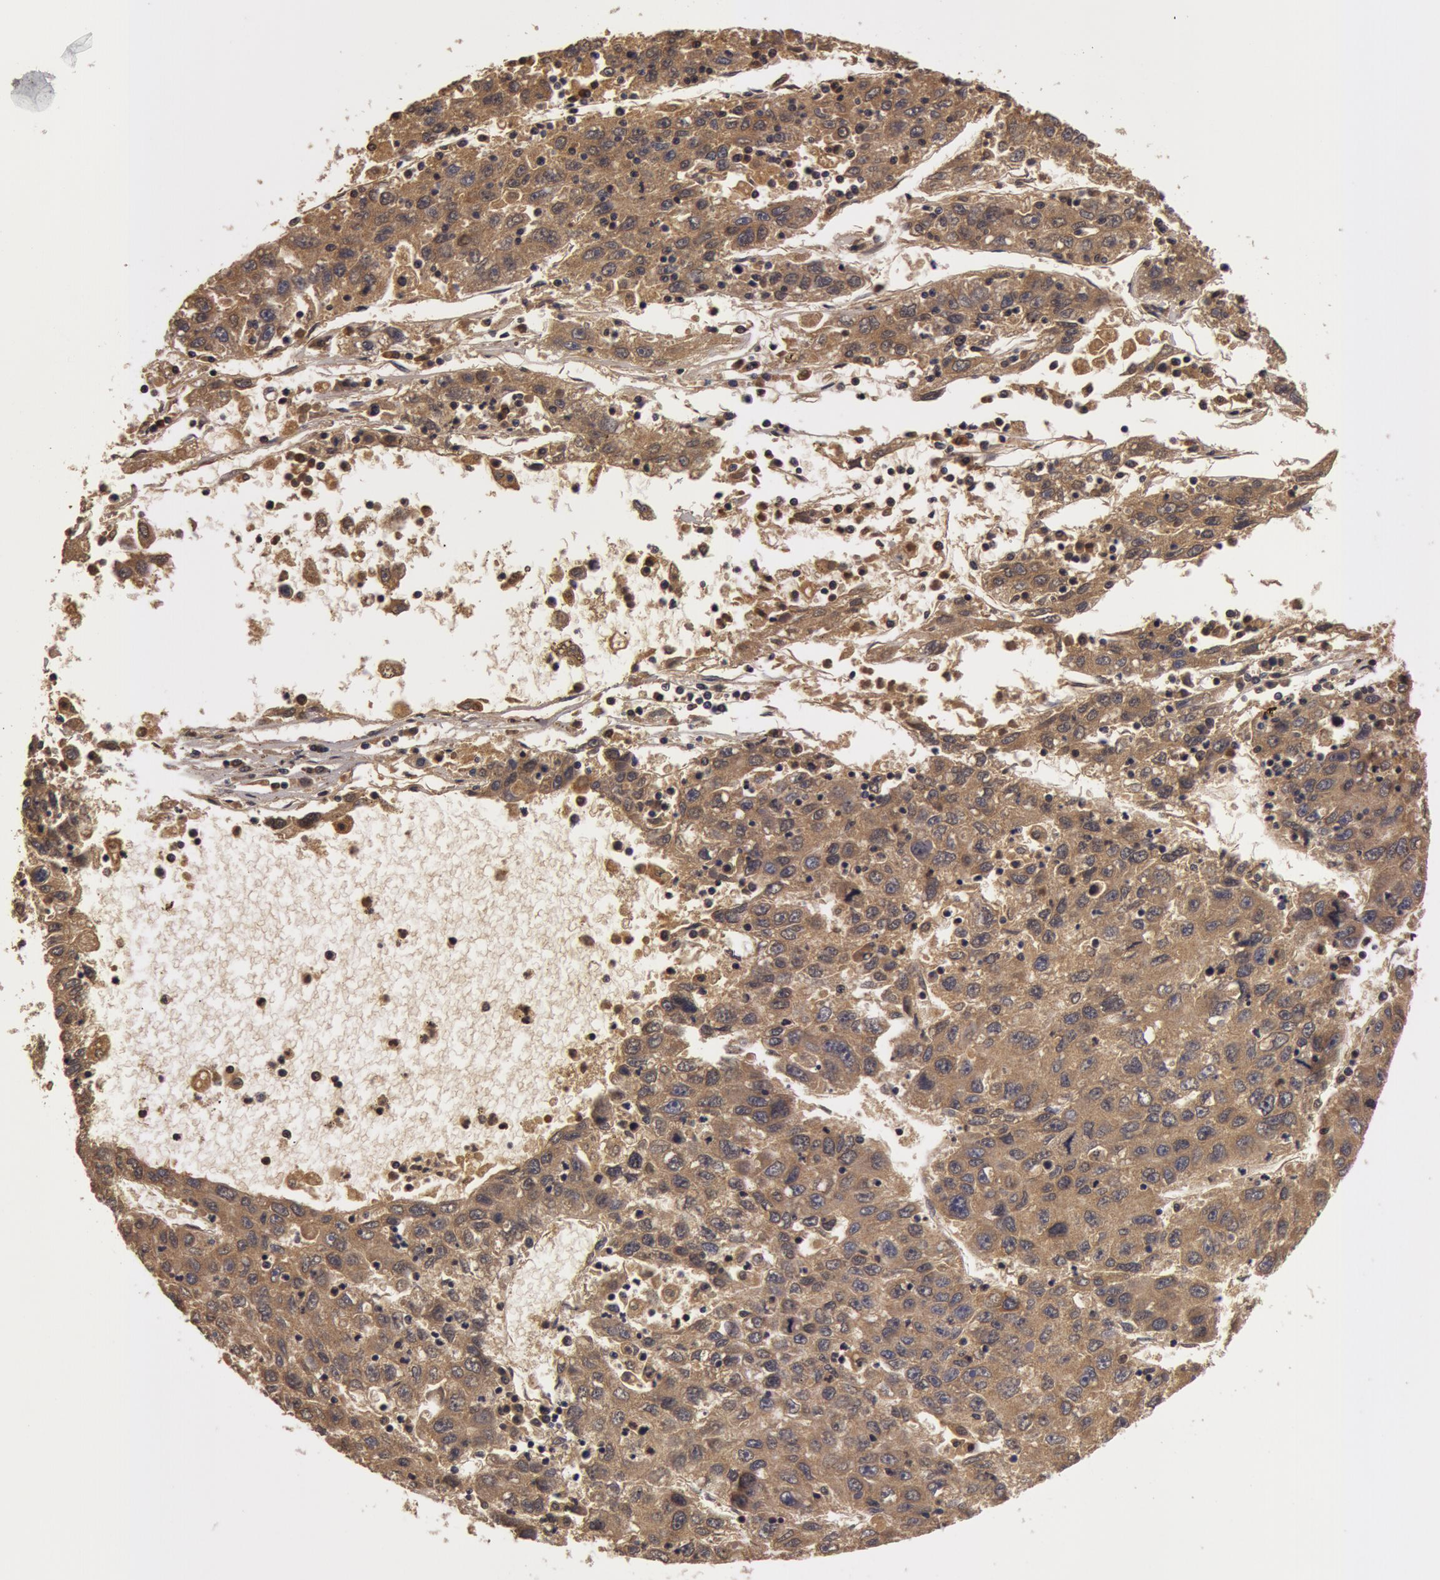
{"staining": {"intensity": "moderate", "quantity": ">75%", "location": "cytoplasmic/membranous"}, "tissue": "liver cancer", "cell_type": "Tumor cells", "image_type": "cancer", "snomed": [{"axis": "morphology", "description": "Carcinoma, Hepatocellular, NOS"}, {"axis": "topography", "description": "Liver"}], "caption": "Approximately >75% of tumor cells in hepatocellular carcinoma (liver) show moderate cytoplasmic/membranous protein positivity as visualized by brown immunohistochemical staining.", "gene": "BCHE", "patient": {"sex": "male", "age": 49}}